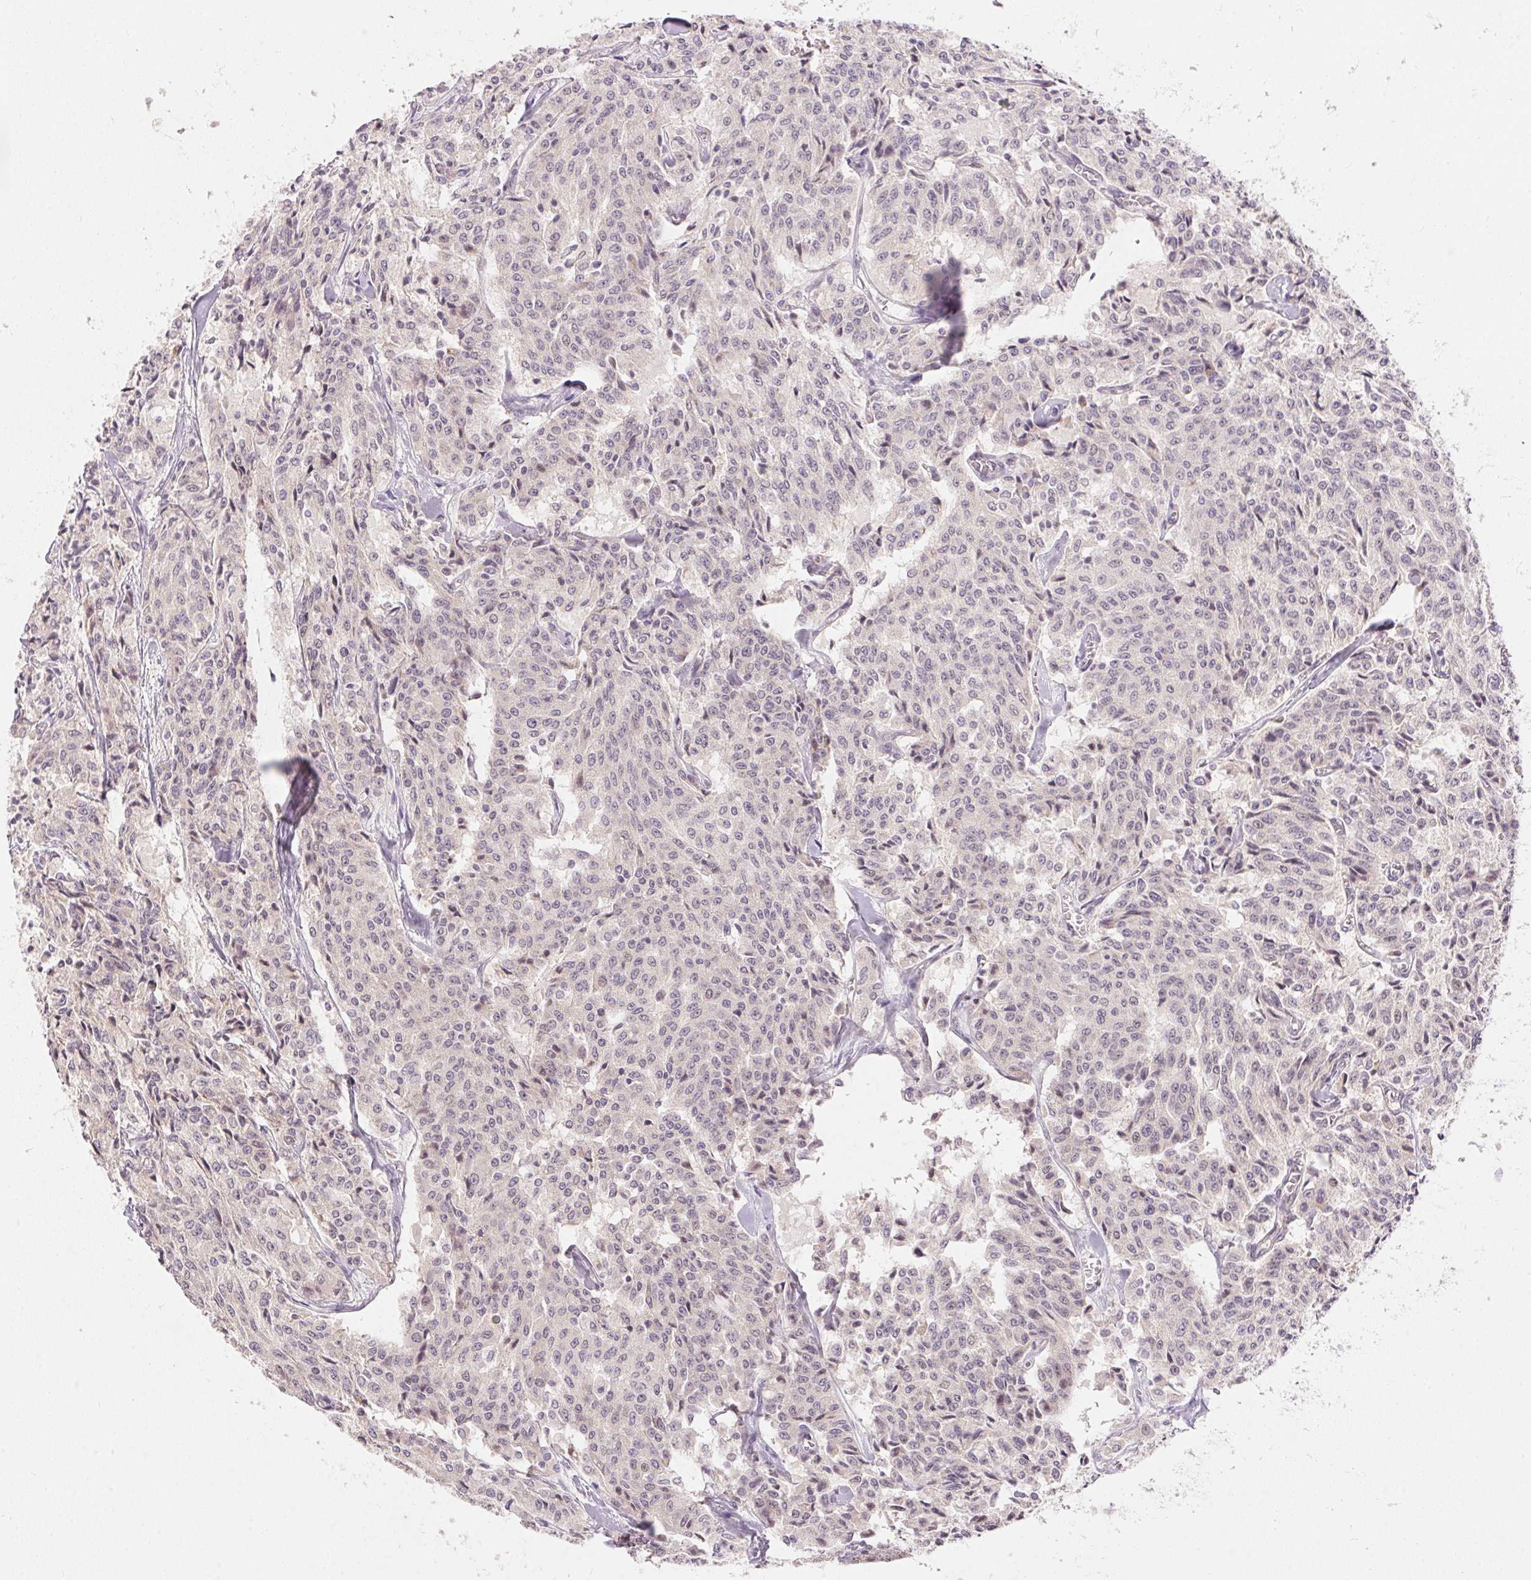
{"staining": {"intensity": "weak", "quantity": "<25%", "location": "nuclear"}, "tissue": "carcinoid", "cell_type": "Tumor cells", "image_type": "cancer", "snomed": [{"axis": "morphology", "description": "Carcinoid, malignant, NOS"}, {"axis": "topography", "description": "Lung"}], "caption": "Malignant carcinoid was stained to show a protein in brown. There is no significant positivity in tumor cells.", "gene": "TTC23L", "patient": {"sex": "male", "age": 71}}